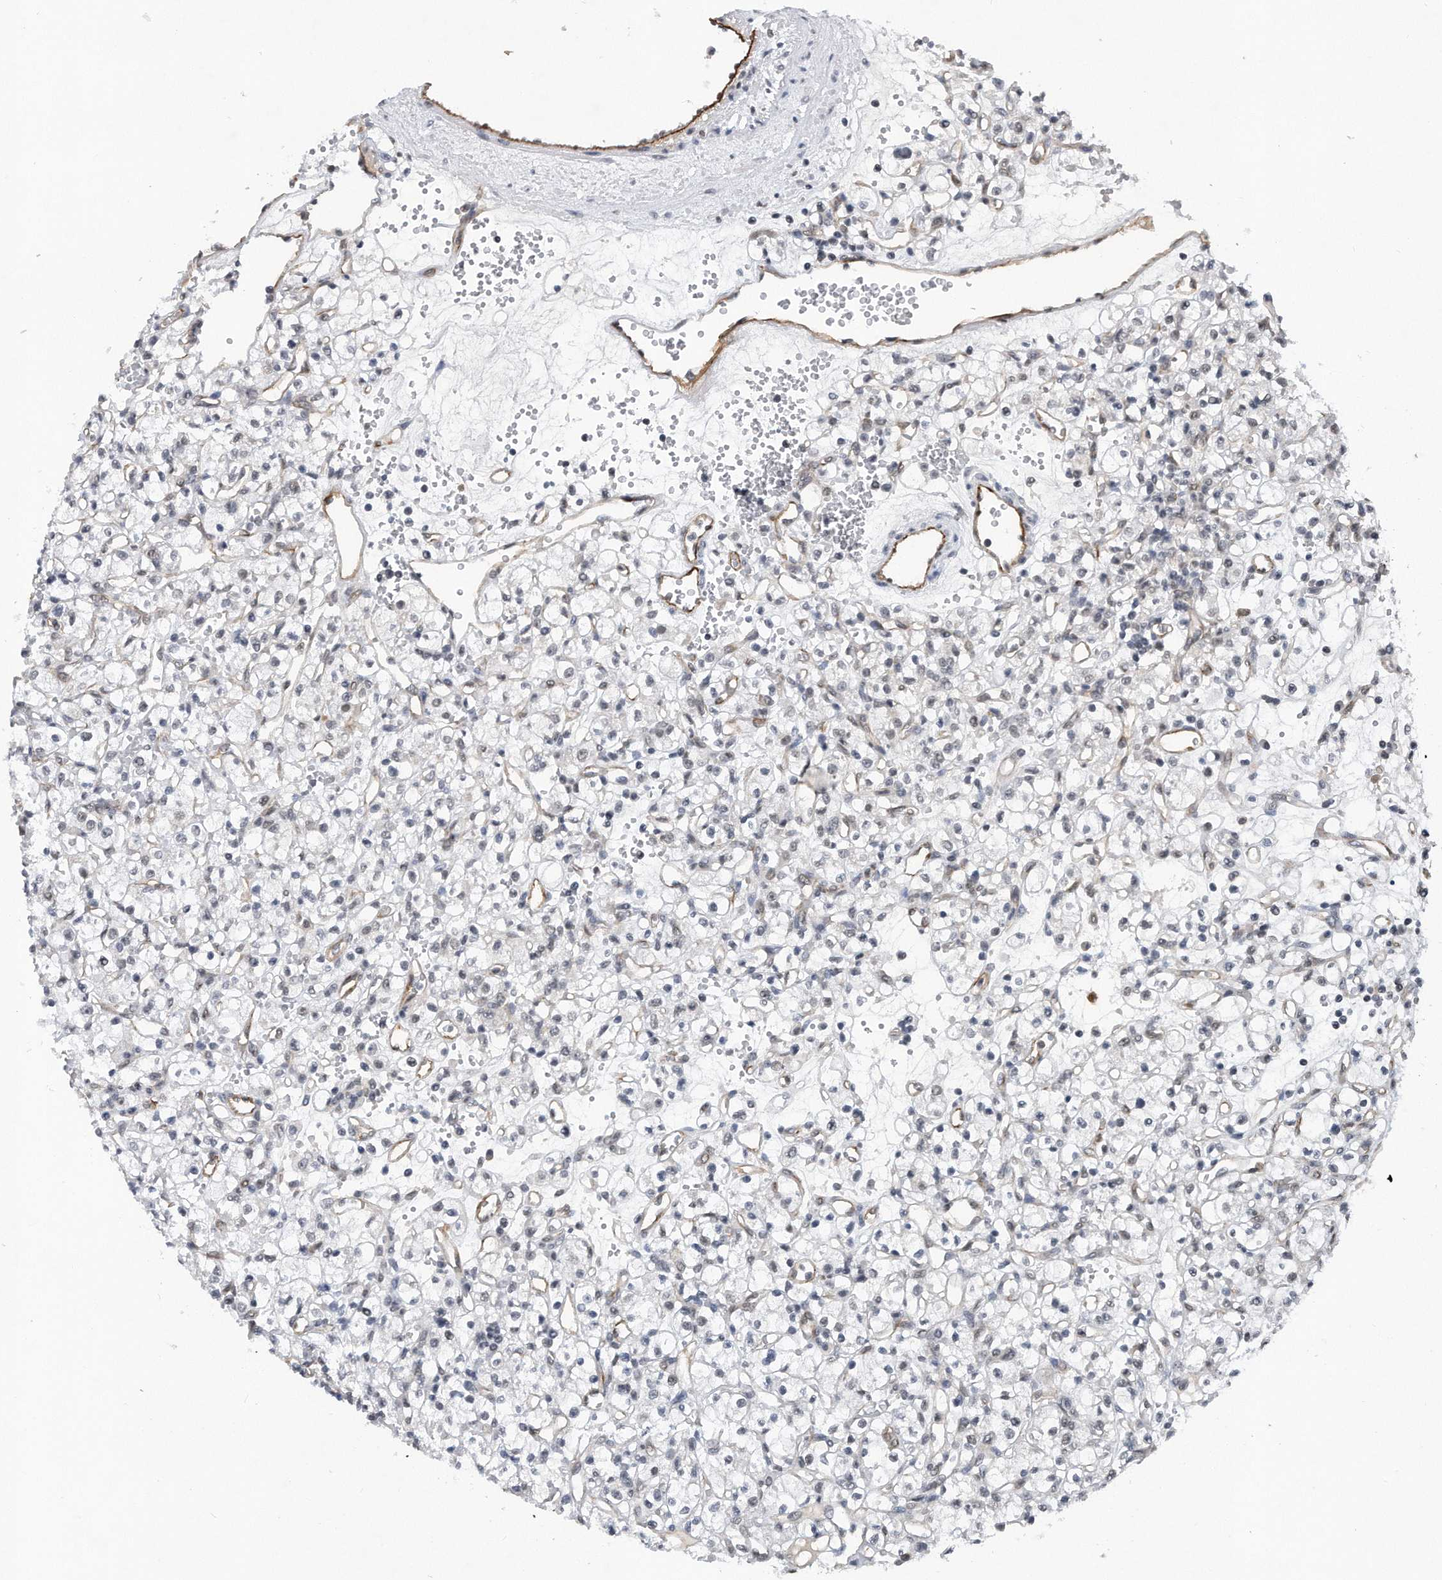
{"staining": {"intensity": "negative", "quantity": "none", "location": "none"}, "tissue": "renal cancer", "cell_type": "Tumor cells", "image_type": "cancer", "snomed": [{"axis": "morphology", "description": "Adenocarcinoma, NOS"}, {"axis": "topography", "description": "Kidney"}], "caption": "DAB immunohistochemical staining of human renal adenocarcinoma shows no significant staining in tumor cells.", "gene": "TP53INP1", "patient": {"sex": "female", "age": 59}}